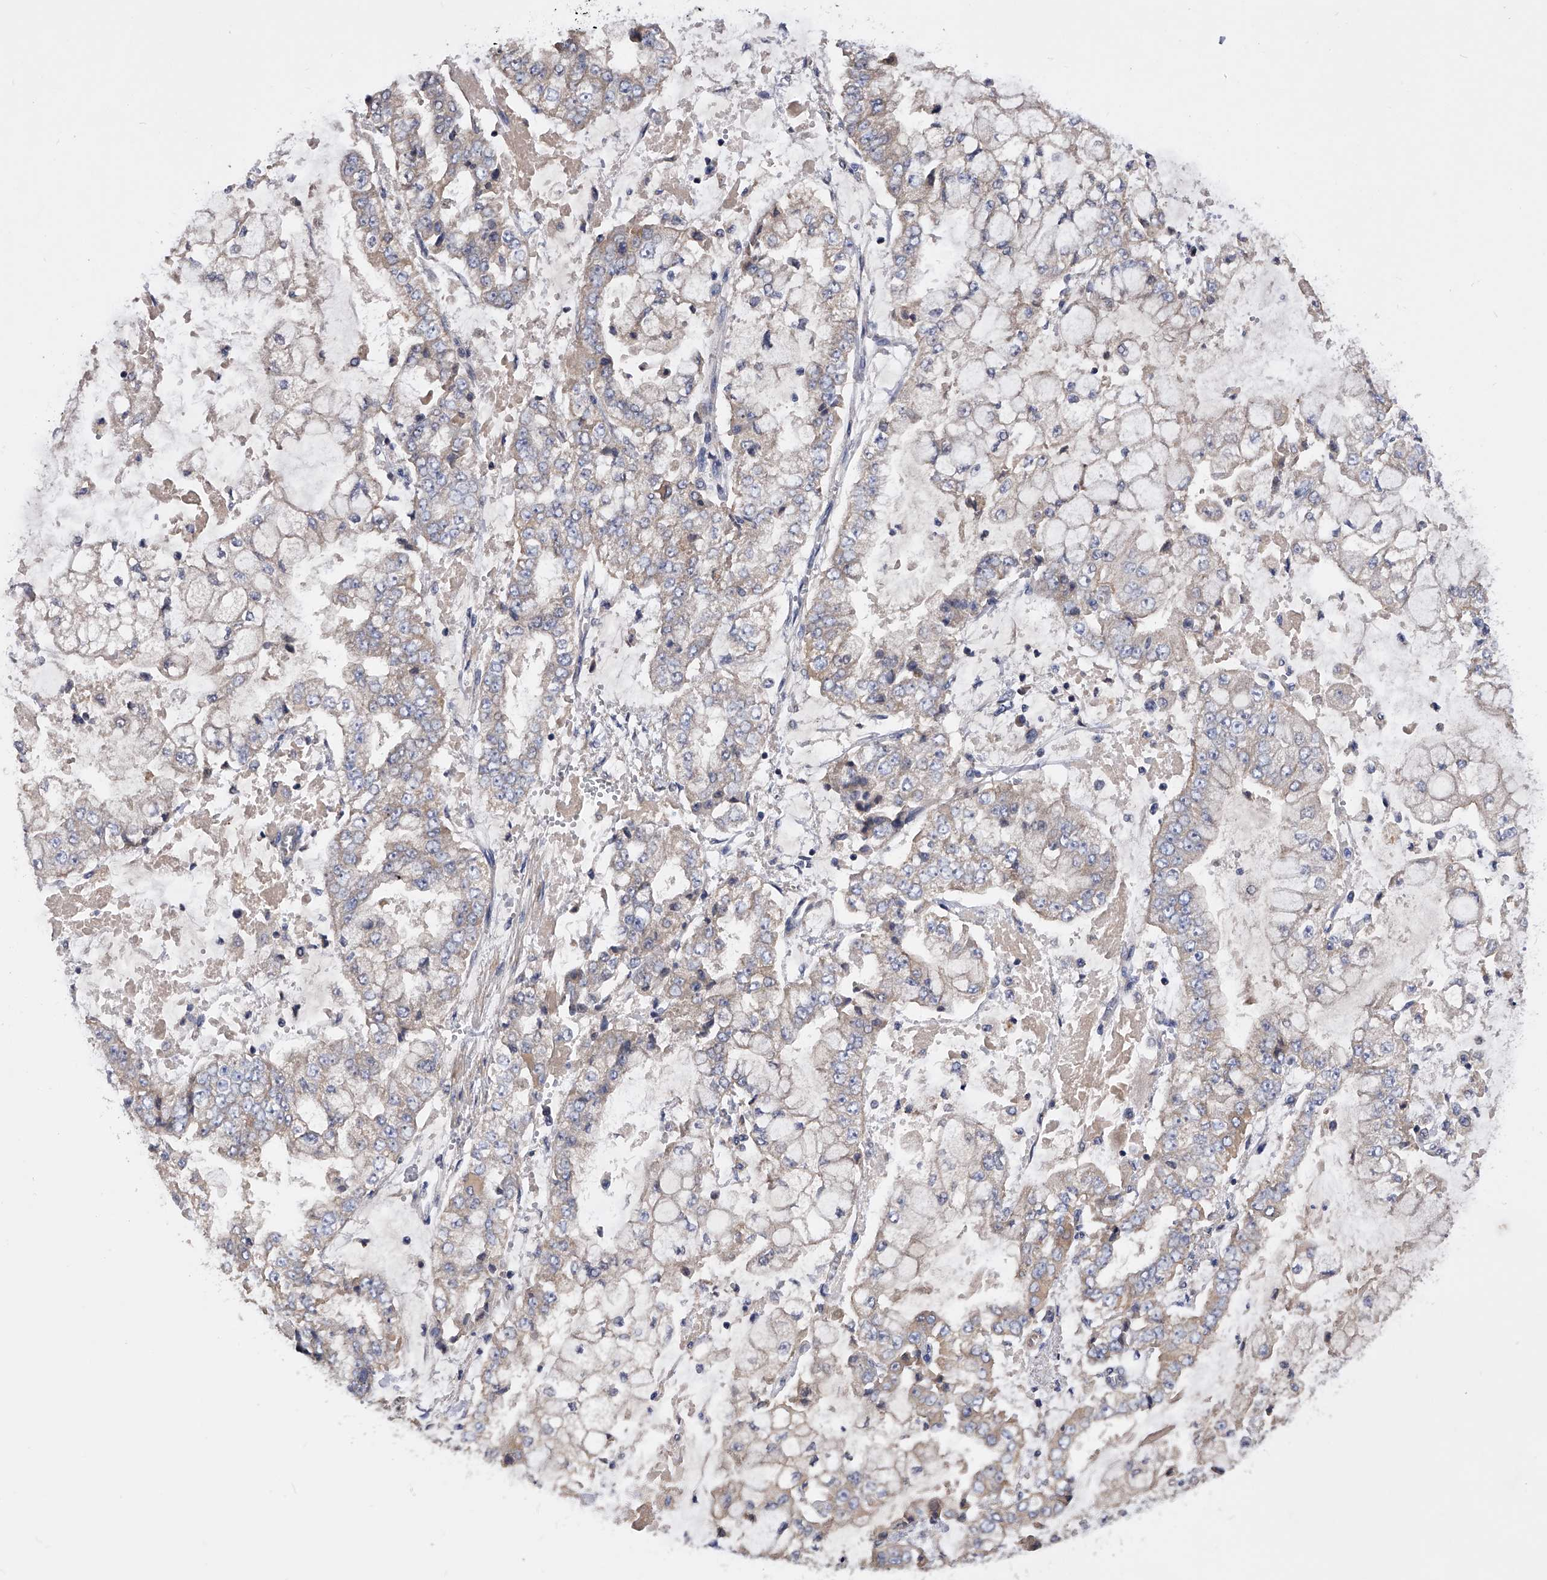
{"staining": {"intensity": "weak", "quantity": "<25%", "location": "cytoplasmic/membranous"}, "tissue": "stomach cancer", "cell_type": "Tumor cells", "image_type": "cancer", "snomed": [{"axis": "morphology", "description": "Adenocarcinoma, NOS"}, {"axis": "topography", "description": "Stomach"}], "caption": "A high-resolution image shows immunohistochemistry (IHC) staining of adenocarcinoma (stomach), which reveals no significant expression in tumor cells.", "gene": "ARL4C", "patient": {"sex": "male", "age": 76}}